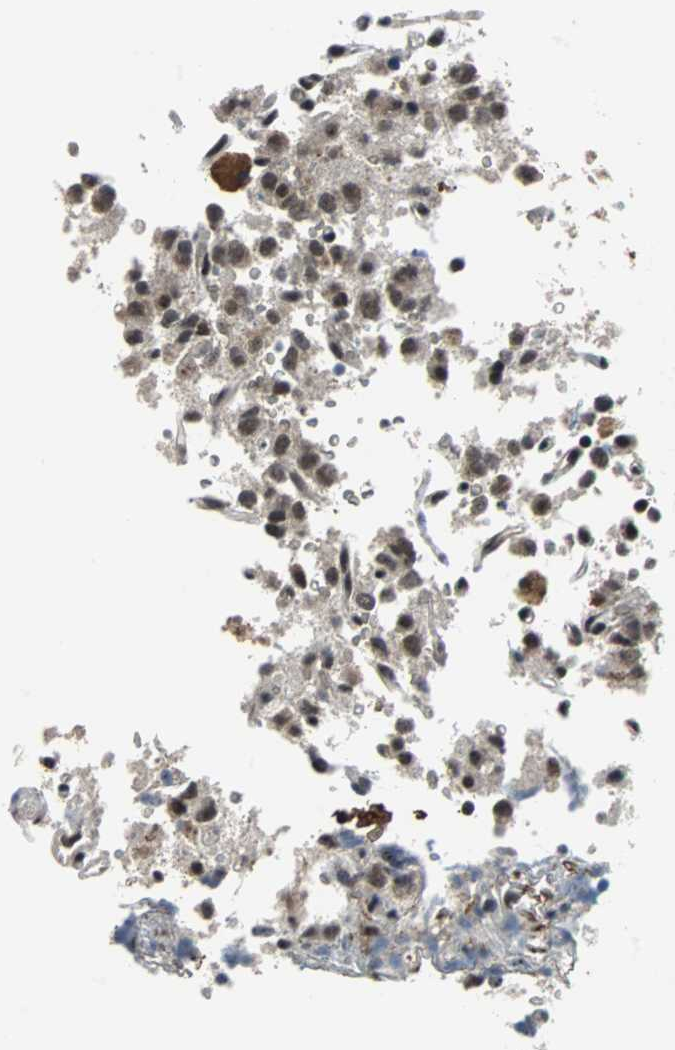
{"staining": {"intensity": "strong", "quantity": "<25%", "location": "cytoplasmic/membranous,nuclear"}, "tissue": "glioma", "cell_type": "Tumor cells", "image_type": "cancer", "snomed": [{"axis": "morphology", "description": "Glioma, malignant, High grade"}, {"axis": "topography", "description": "Brain"}], "caption": "Immunohistochemistry of glioma exhibits medium levels of strong cytoplasmic/membranous and nuclear positivity in about <25% of tumor cells. The staining was performed using DAB (3,3'-diaminobenzidine) to visualize the protein expression in brown, while the nuclei were stained in blue with hematoxylin (Magnification: 20x).", "gene": "USP28", "patient": {"sex": "male", "age": 47}}